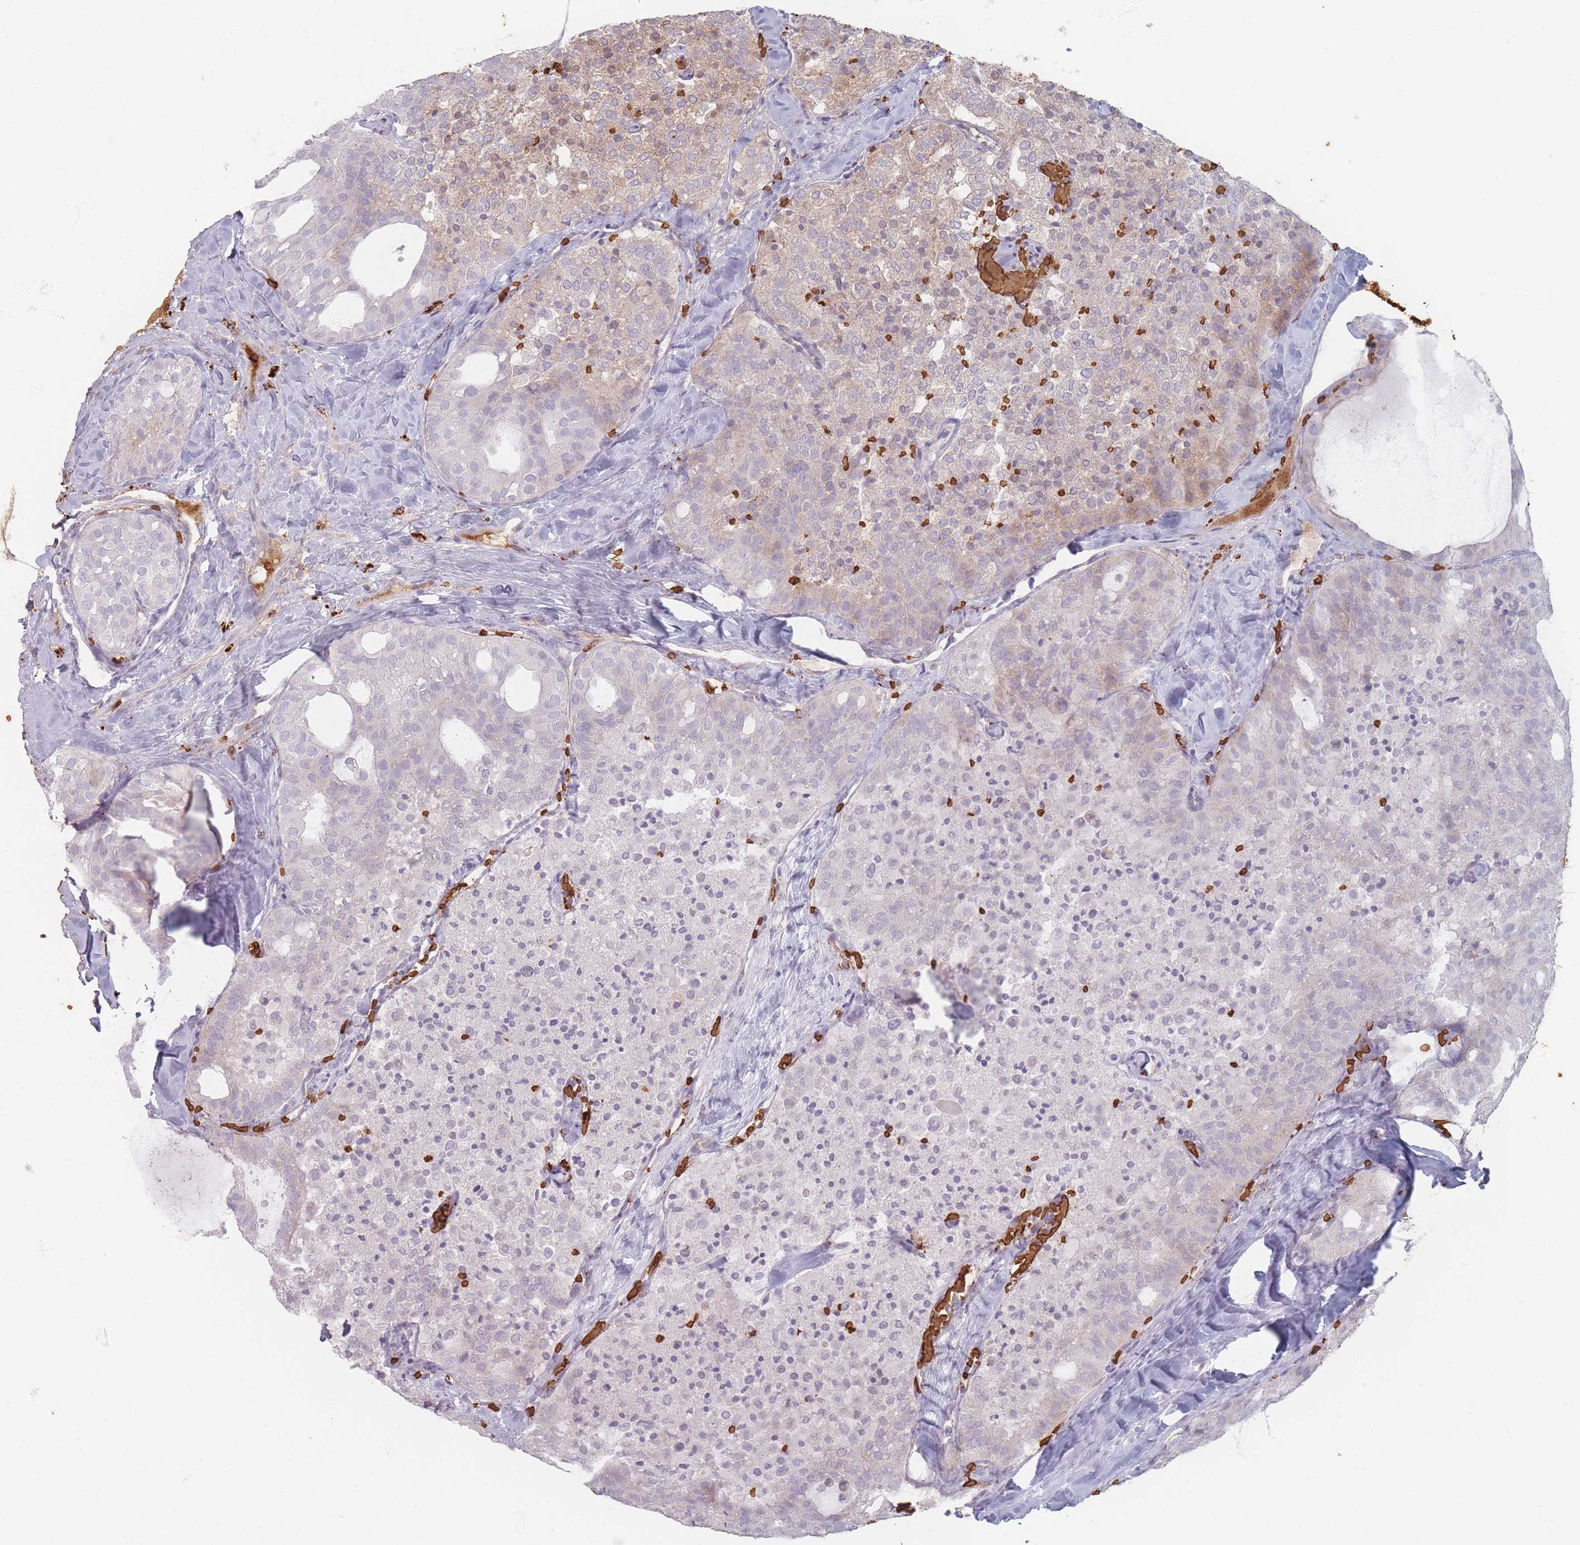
{"staining": {"intensity": "weak", "quantity": "25%-75%", "location": "cytoplasmic/membranous"}, "tissue": "thyroid cancer", "cell_type": "Tumor cells", "image_type": "cancer", "snomed": [{"axis": "morphology", "description": "Follicular adenoma carcinoma, NOS"}, {"axis": "topography", "description": "Thyroid gland"}], "caption": "Immunohistochemistry (IHC) (DAB (3,3'-diaminobenzidine)) staining of human thyroid follicular adenoma carcinoma reveals weak cytoplasmic/membranous protein staining in approximately 25%-75% of tumor cells.", "gene": "SLC2A6", "patient": {"sex": "male", "age": 75}}